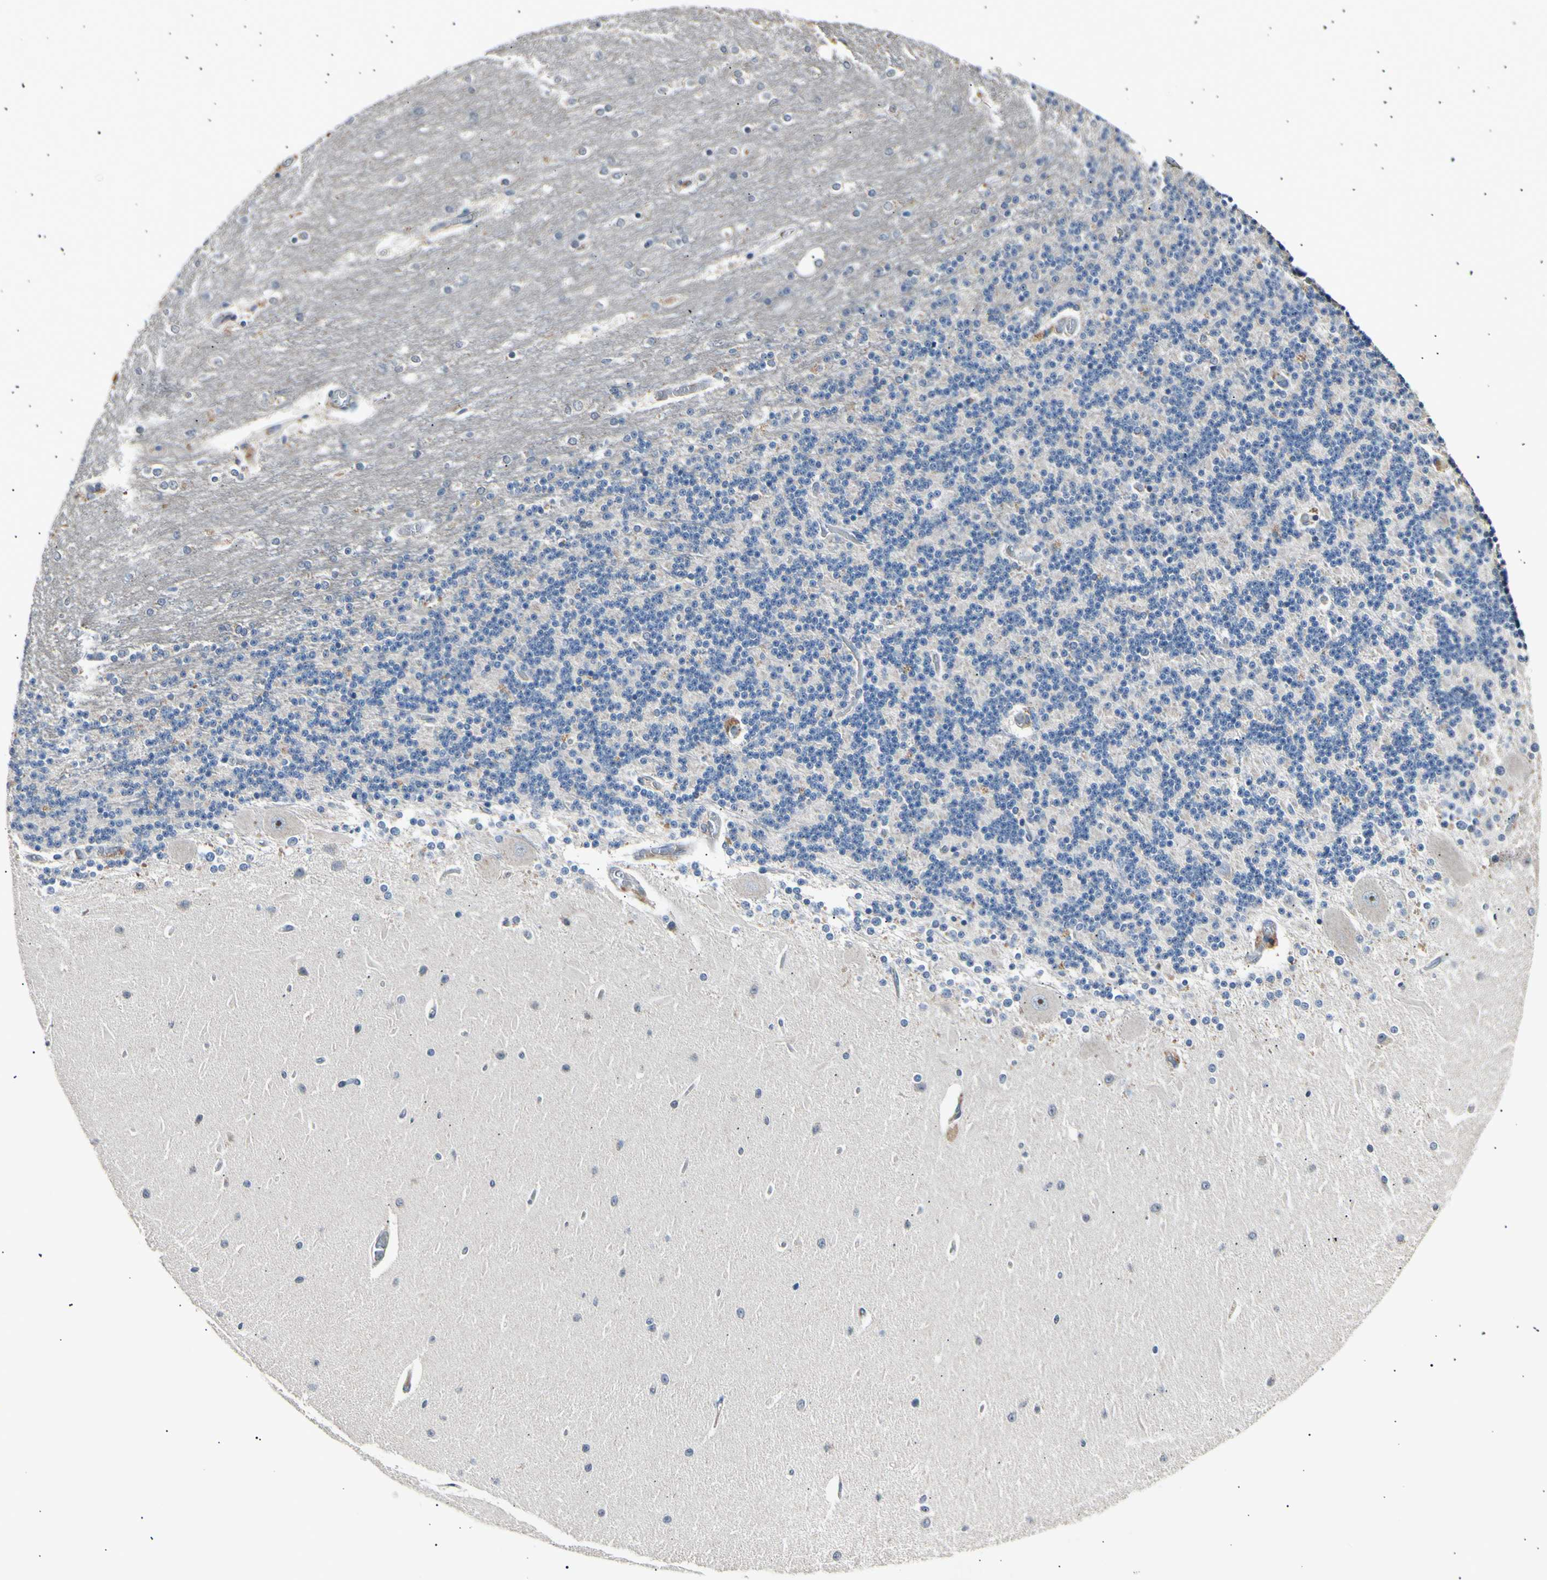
{"staining": {"intensity": "negative", "quantity": "none", "location": "none"}, "tissue": "cerebellum", "cell_type": "Cells in granular layer", "image_type": "normal", "snomed": [{"axis": "morphology", "description": "Normal tissue, NOS"}, {"axis": "topography", "description": "Cerebellum"}], "caption": "Cells in granular layer show no significant positivity in benign cerebellum. The staining is performed using DAB brown chromogen with nuclei counter-stained in using hematoxylin.", "gene": "ITGA6", "patient": {"sex": "female", "age": 54}}